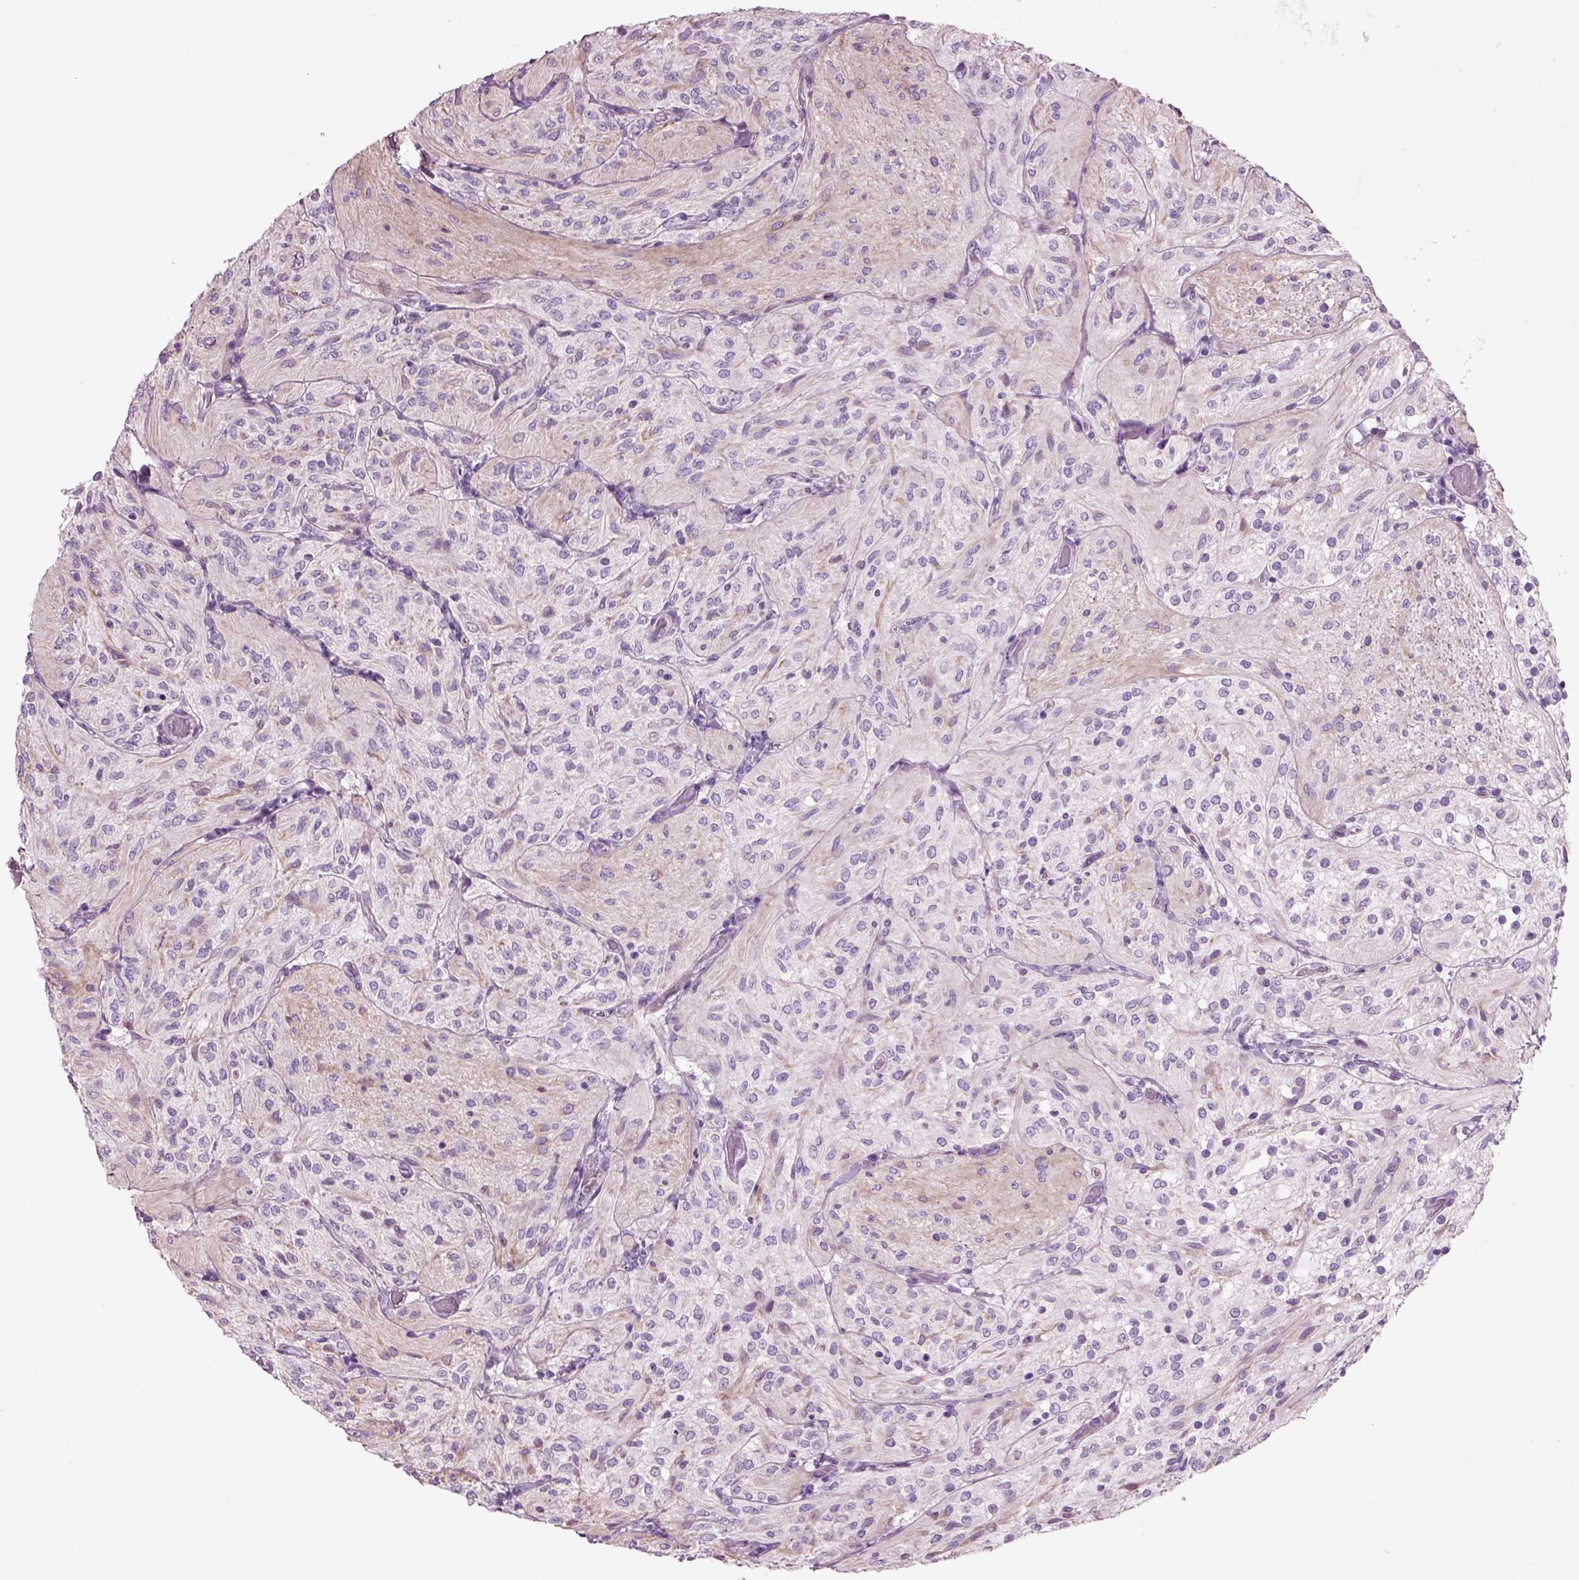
{"staining": {"intensity": "negative", "quantity": "none", "location": "none"}, "tissue": "glioma", "cell_type": "Tumor cells", "image_type": "cancer", "snomed": [{"axis": "morphology", "description": "Glioma, malignant, Low grade"}, {"axis": "topography", "description": "Brain"}], "caption": "This is an immunohistochemistry (IHC) histopathology image of human glioma. There is no positivity in tumor cells.", "gene": "ARID3A", "patient": {"sex": "male", "age": 3}}